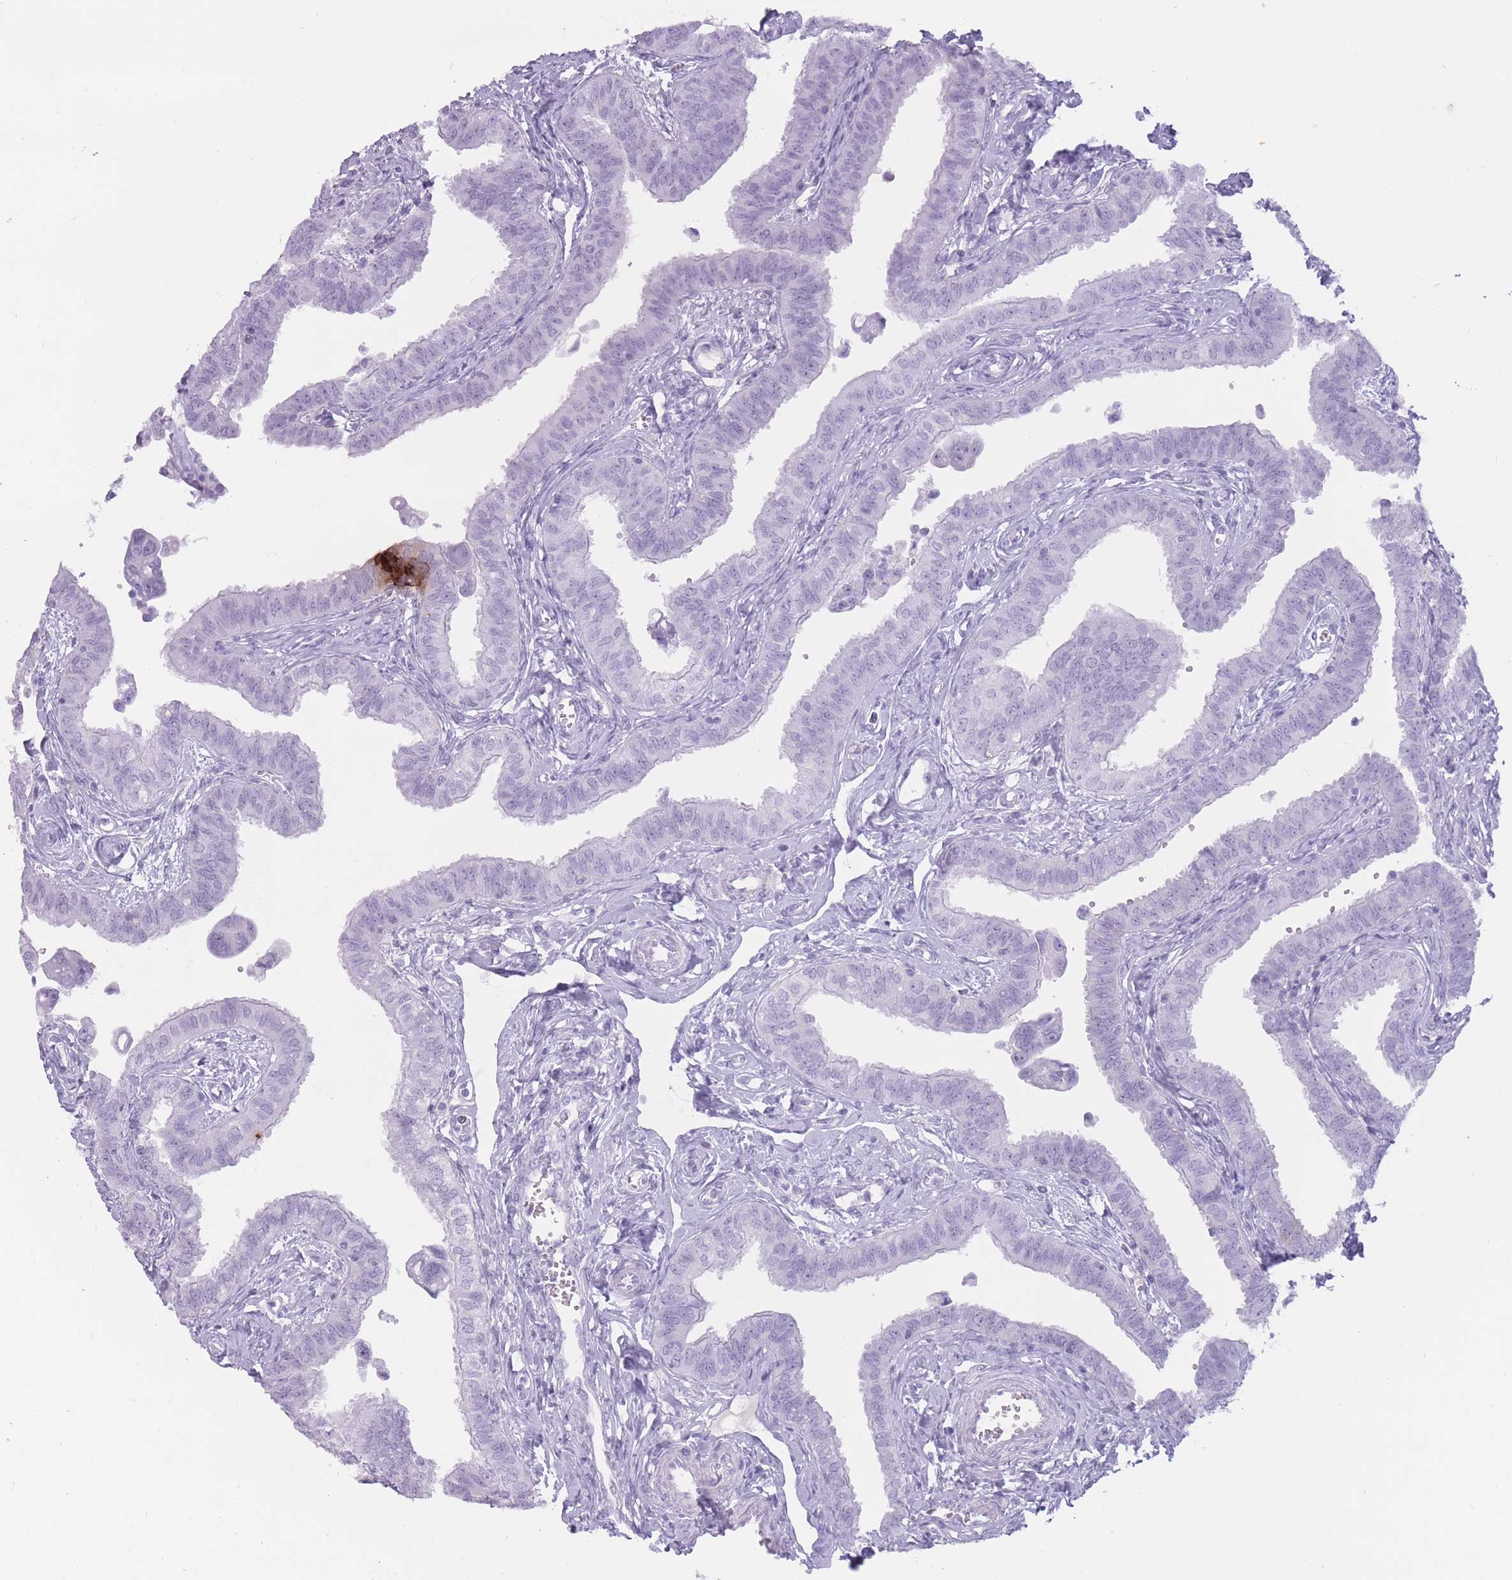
{"staining": {"intensity": "negative", "quantity": "none", "location": "none"}, "tissue": "fallopian tube", "cell_type": "Glandular cells", "image_type": "normal", "snomed": [{"axis": "morphology", "description": "Normal tissue, NOS"}, {"axis": "morphology", "description": "Carcinoma, NOS"}, {"axis": "topography", "description": "Fallopian tube"}, {"axis": "topography", "description": "Ovary"}], "caption": "DAB immunohistochemical staining of unremarkable fallopian tube shows no significant expression in glandular cells. (DAB IHC visualized using brightfield microscopy, high magnification).", "gene": "PNMA3", "patient": {"sex": "female", "age": 59}}